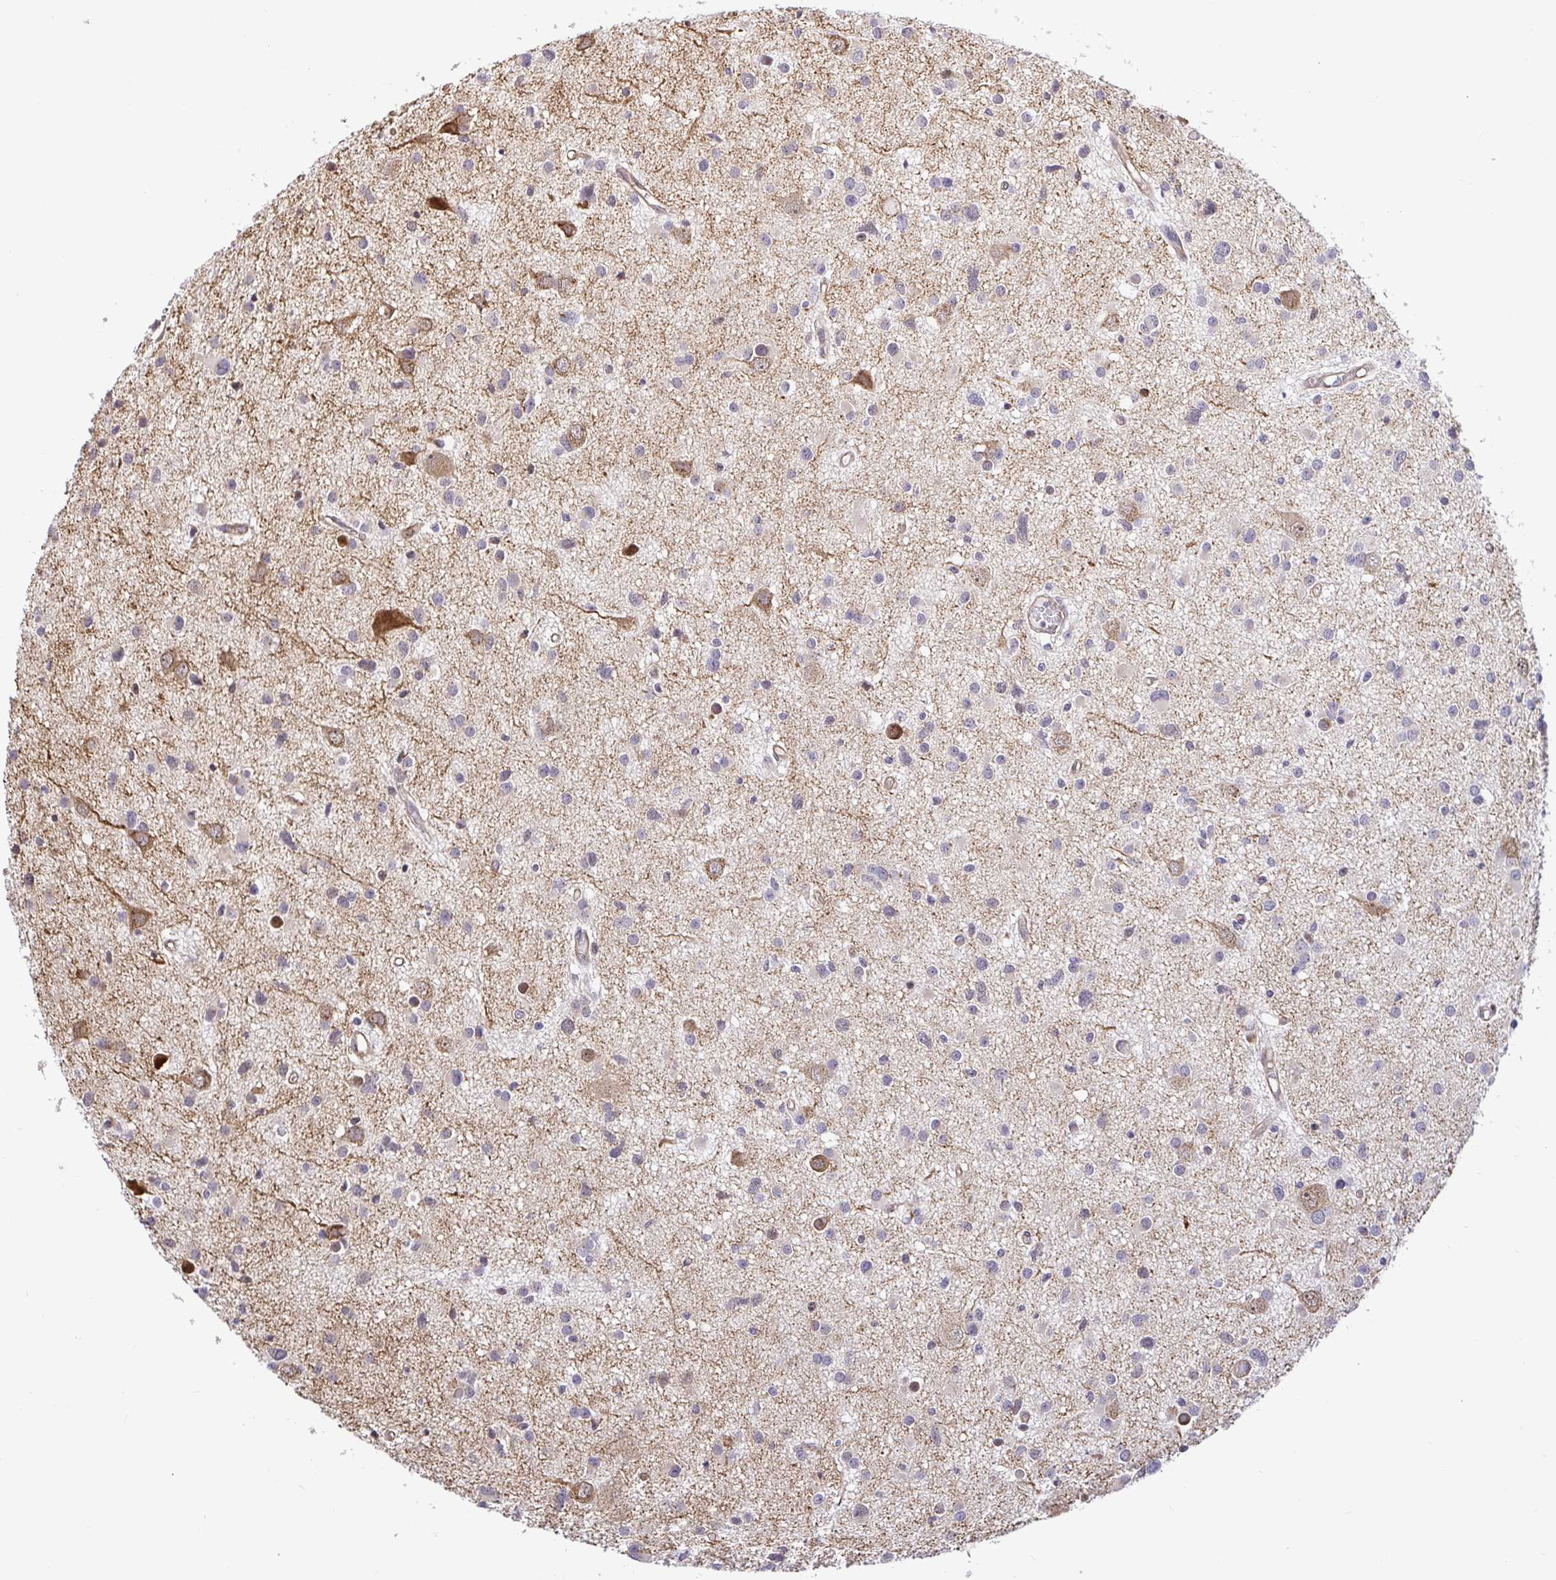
{"staining": {"intensity": "weak", "quantity": "<25%", "location": "cytoplasmic/membranous"}, "tissue": "glioma", "cell_type": "Tumor cells", "image_type": "cancer", "snomed": [{"axis": "morphology", "description": "Glioma, malignant, High grade"}, {"axis": "topography", "description": "Brain"}], "caption": "Immunohistochemistry photomicrograph of neoplastic tissue: malignant glioma (high-grade) stained with DAB reveals no significant protein positivity in tumor cells. Brightfield microscopy of immunohistochemistry stained with DAB (brown) and hematoxylin (blue), captured at high magnification.", "gene": "TRIM55", "patient": {"sex": "male", "age": 54}}